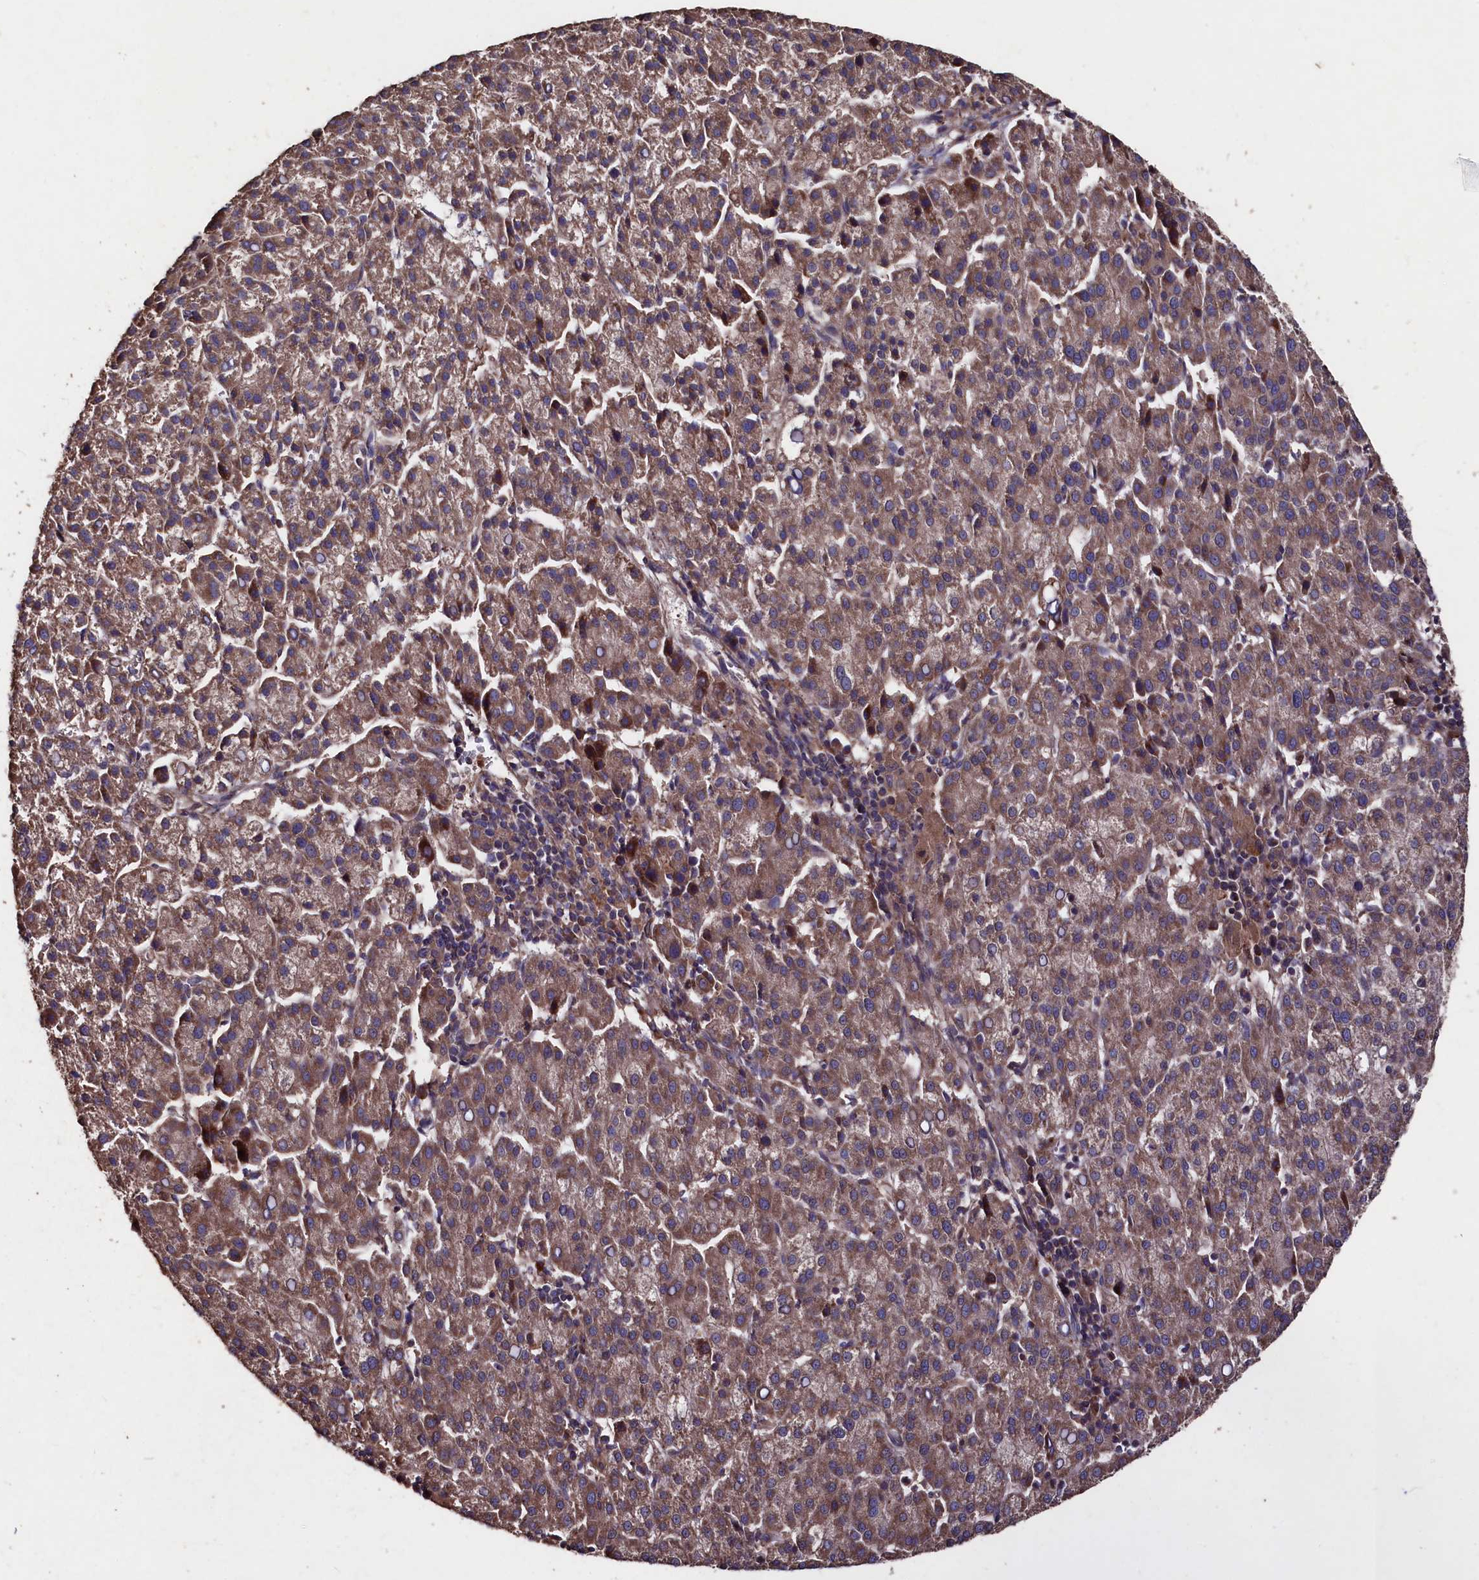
{"staining": {"intensity": "moderate", "quantity": ">75%", "location": "cytoplasmic/membranous"}, "tissue": "liver cancer", "cell_type": "Tumor cells", "image_type": "cancer", "snomed": [{"axis": "morphology", "description": "Carcinoma, Hepatocellular, NOS"}, {"axis": "topography", "description": "Liver"}], "caption": "This image reveals liver cancer (hepatocellular carcinoma) stained with immunohistochemistry to label a protein in brown. The cytoplasmic/membranous of tumor cells show moderate positivity for the protein. Nuclei are counter-stained blue.", "gene": "MYO1H", "patient": {"sex": "female", "age": 58}}